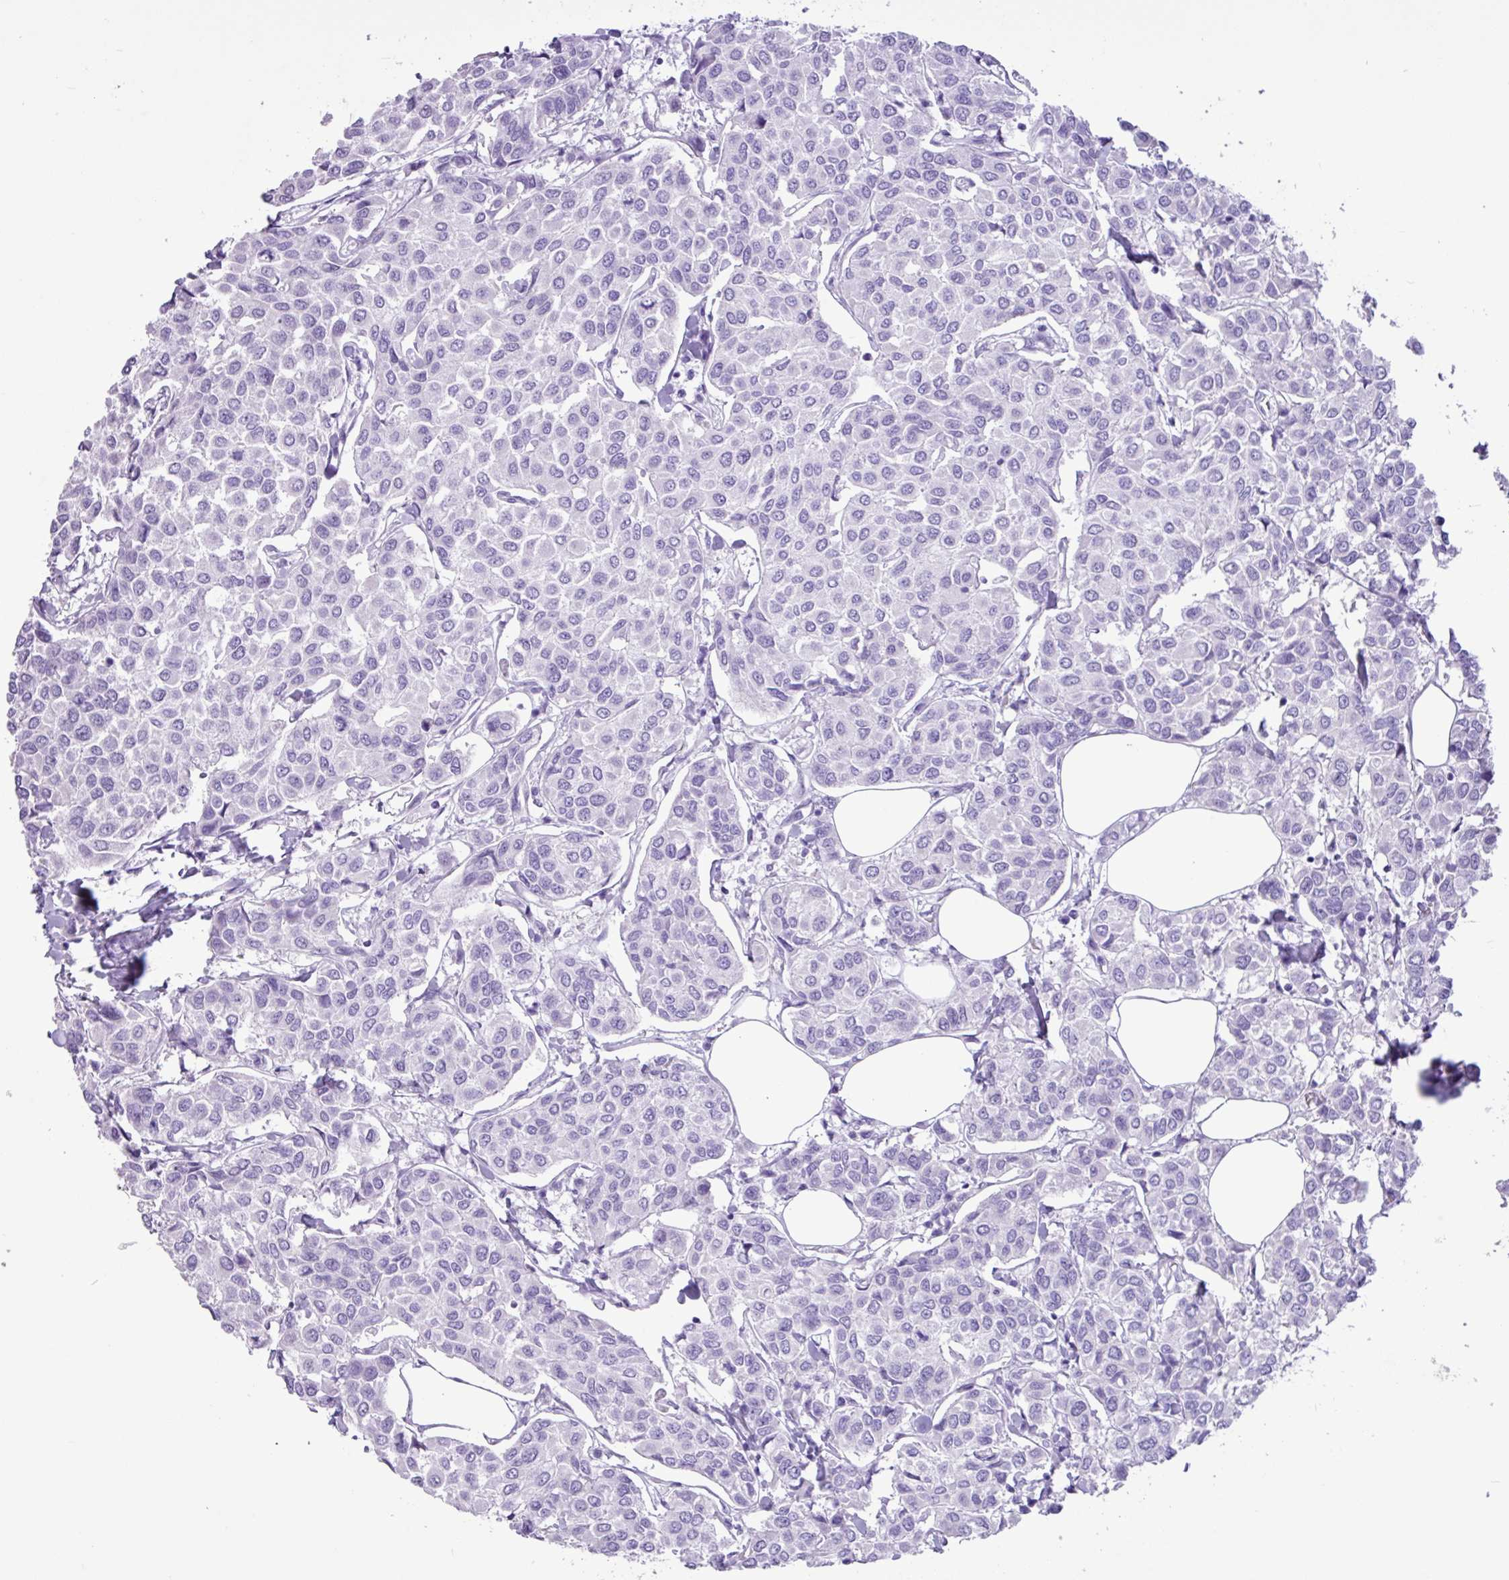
{"staining": {"intensity": "negative", "quantity": "none", "location": "none"}, "tissue": "breast cancer", "cell_type": "Tumor cells", "image_type": "cancer", "snomed": [{"axis": "morphology", "description": "Duct carcinoma"}, {"axis": "topography", "description": "Breast"}], "caption": "Photomicrograph shows no protein positivity in tumor cells of infiltrating ductal carcinoma (breast) tissue.", "gene": "CKMT2", "patient": {"sex": "female", "age": 55}}